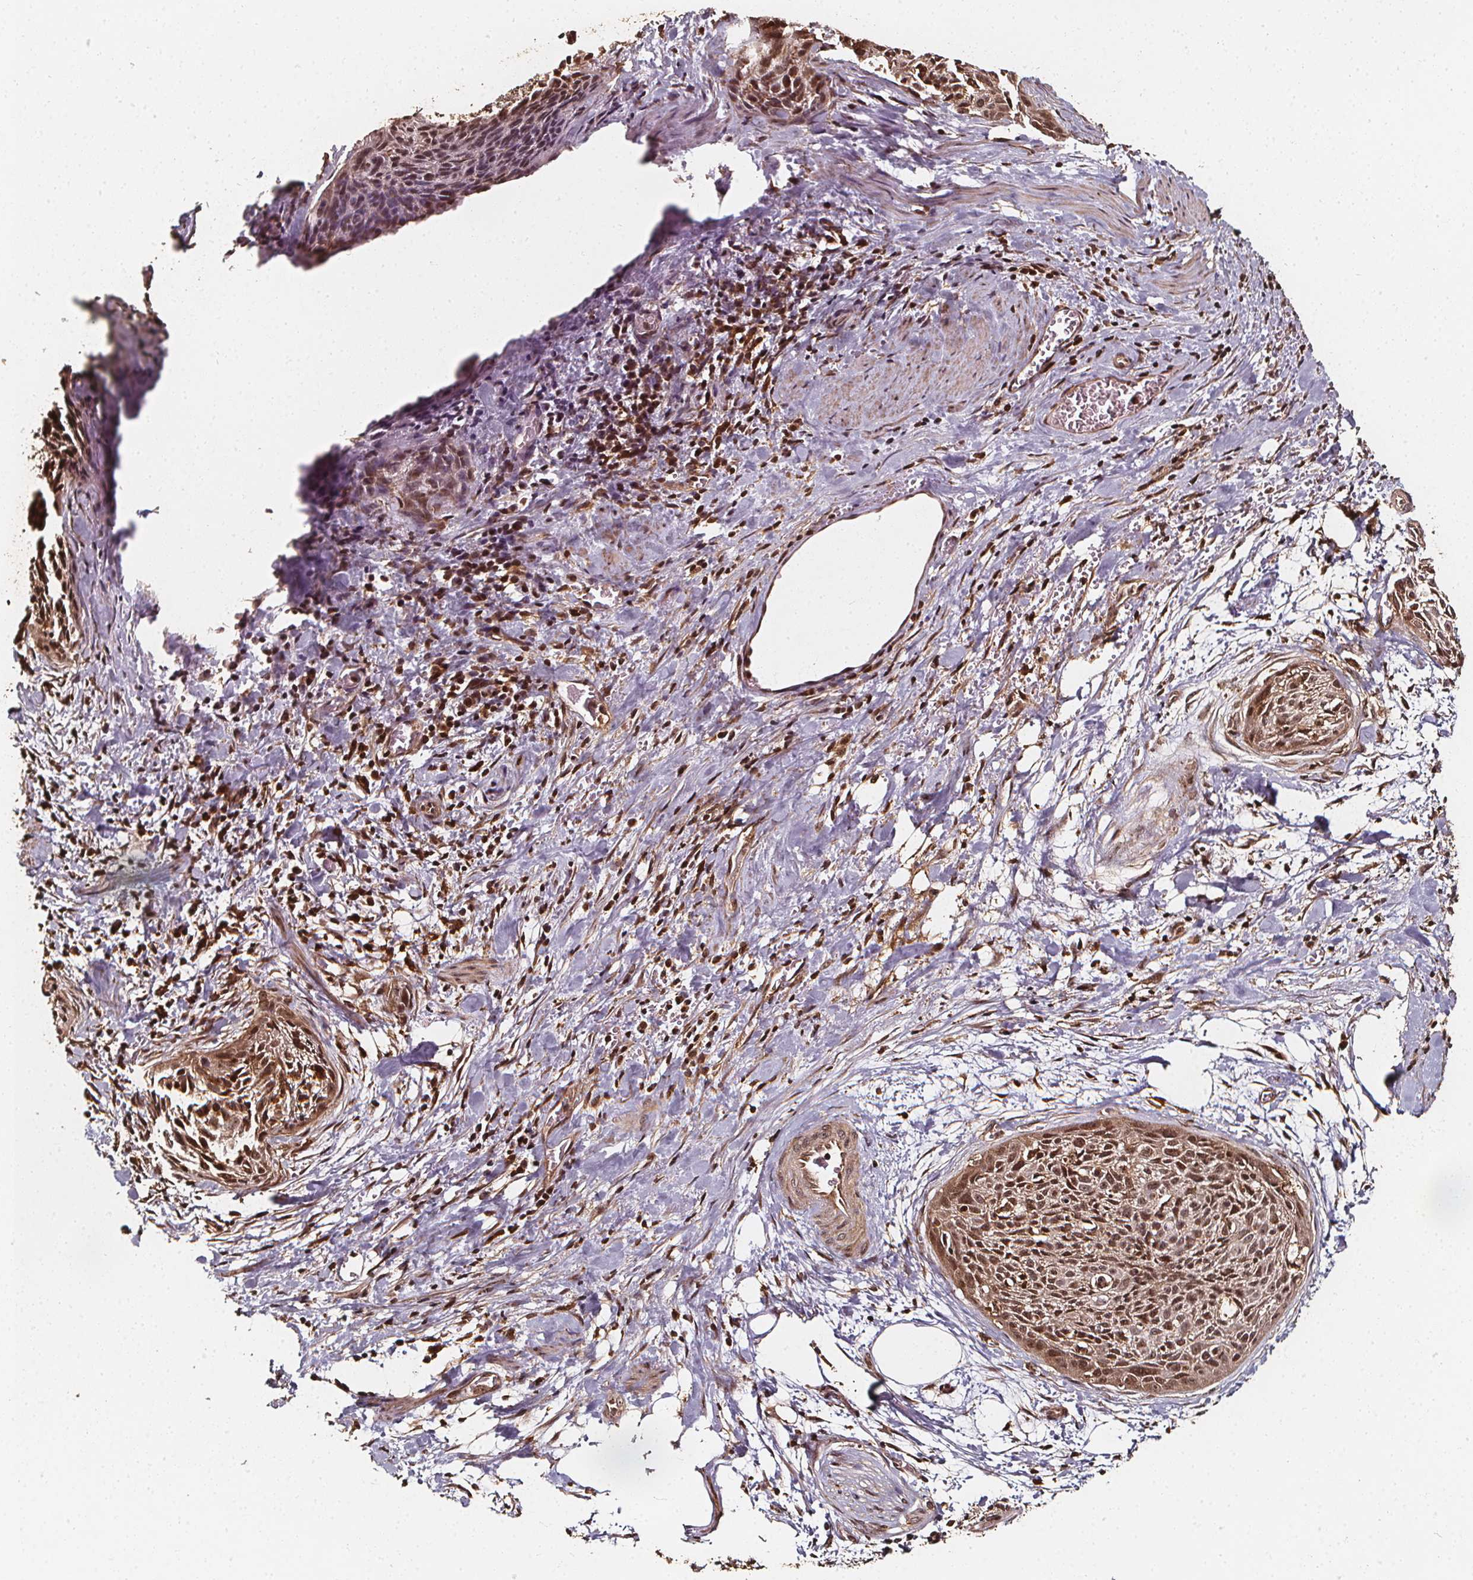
{"staining": {"intensity": "moderate", "quantity": ">75%", "location": "nuclear"}, "tissue": "cervical cancer", "cell_type": "Tumor cells", "image_type": "cancer", "snomed": [{"axis": "morphology", "description": "Squamous cell carcinoma, NOS"}, {"axis": "topography", "description": "Cervix"}], "caption": "Human cervical squamous cell carcinoma stained for a protein (brown) displays moderate nuclear positive expression in approximately >75% of tumor cells.", "gene": "EXOSC9", "patient": {"sex": "female", "age": 55}}